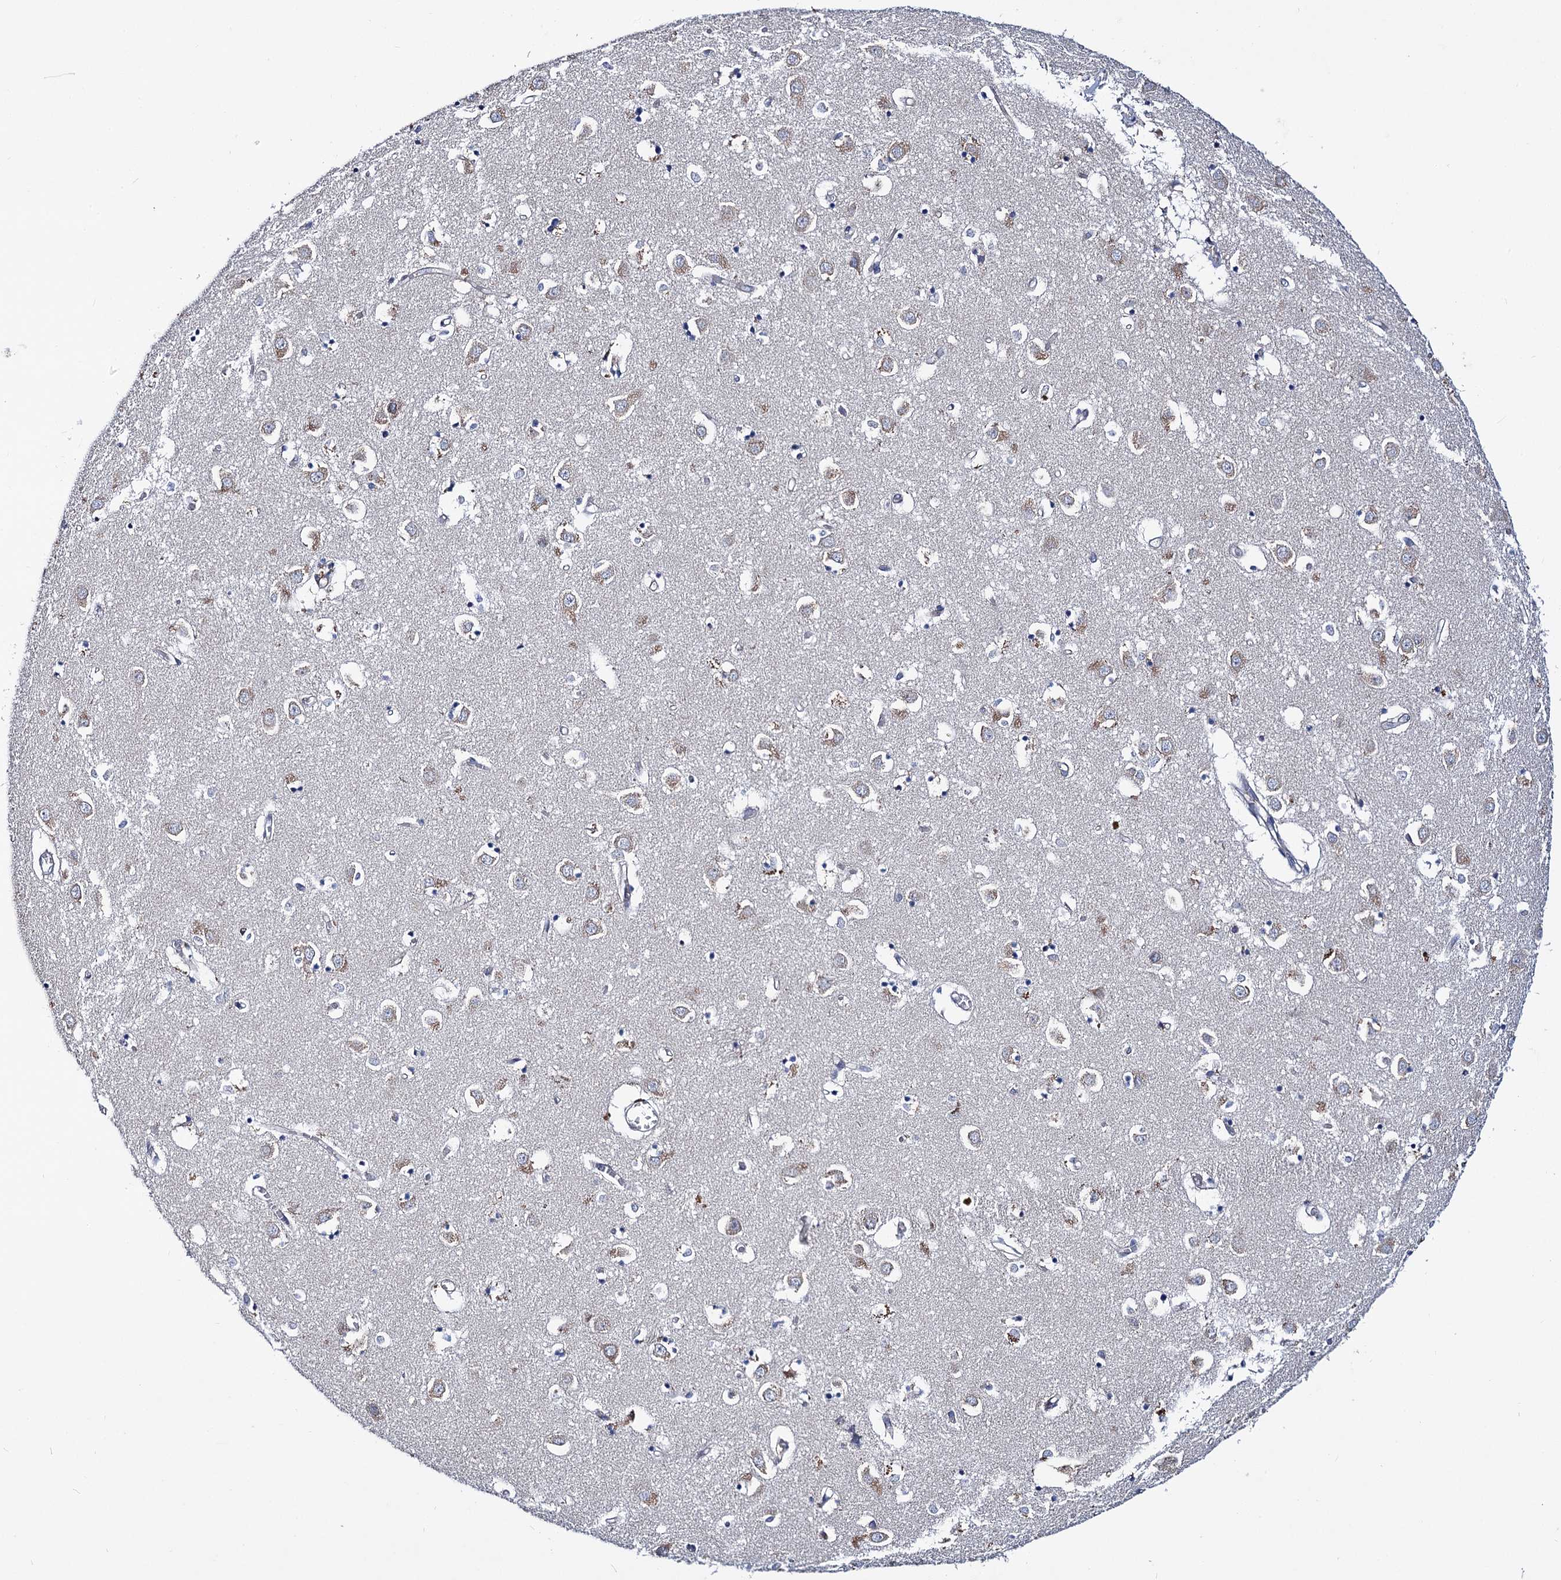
{"staining": {"intensity": "negative", "quantity": "none", "location": "none"}, "tissue": "caudate", "cell_type": "Glial cells", "image_type": "normal", "snomed": [{"axis": "morphology", "description": "Normal tissue, NOS"}, {"axis": "topography", "description": "Lateral ventricle wall"}], "caption": "Glial cells are negative for brown protein staining in unremarkable caudate. Nuclei are stained in blue.", "gene": "TRIM55", "patient": {"sex": "male", "age": 70}}